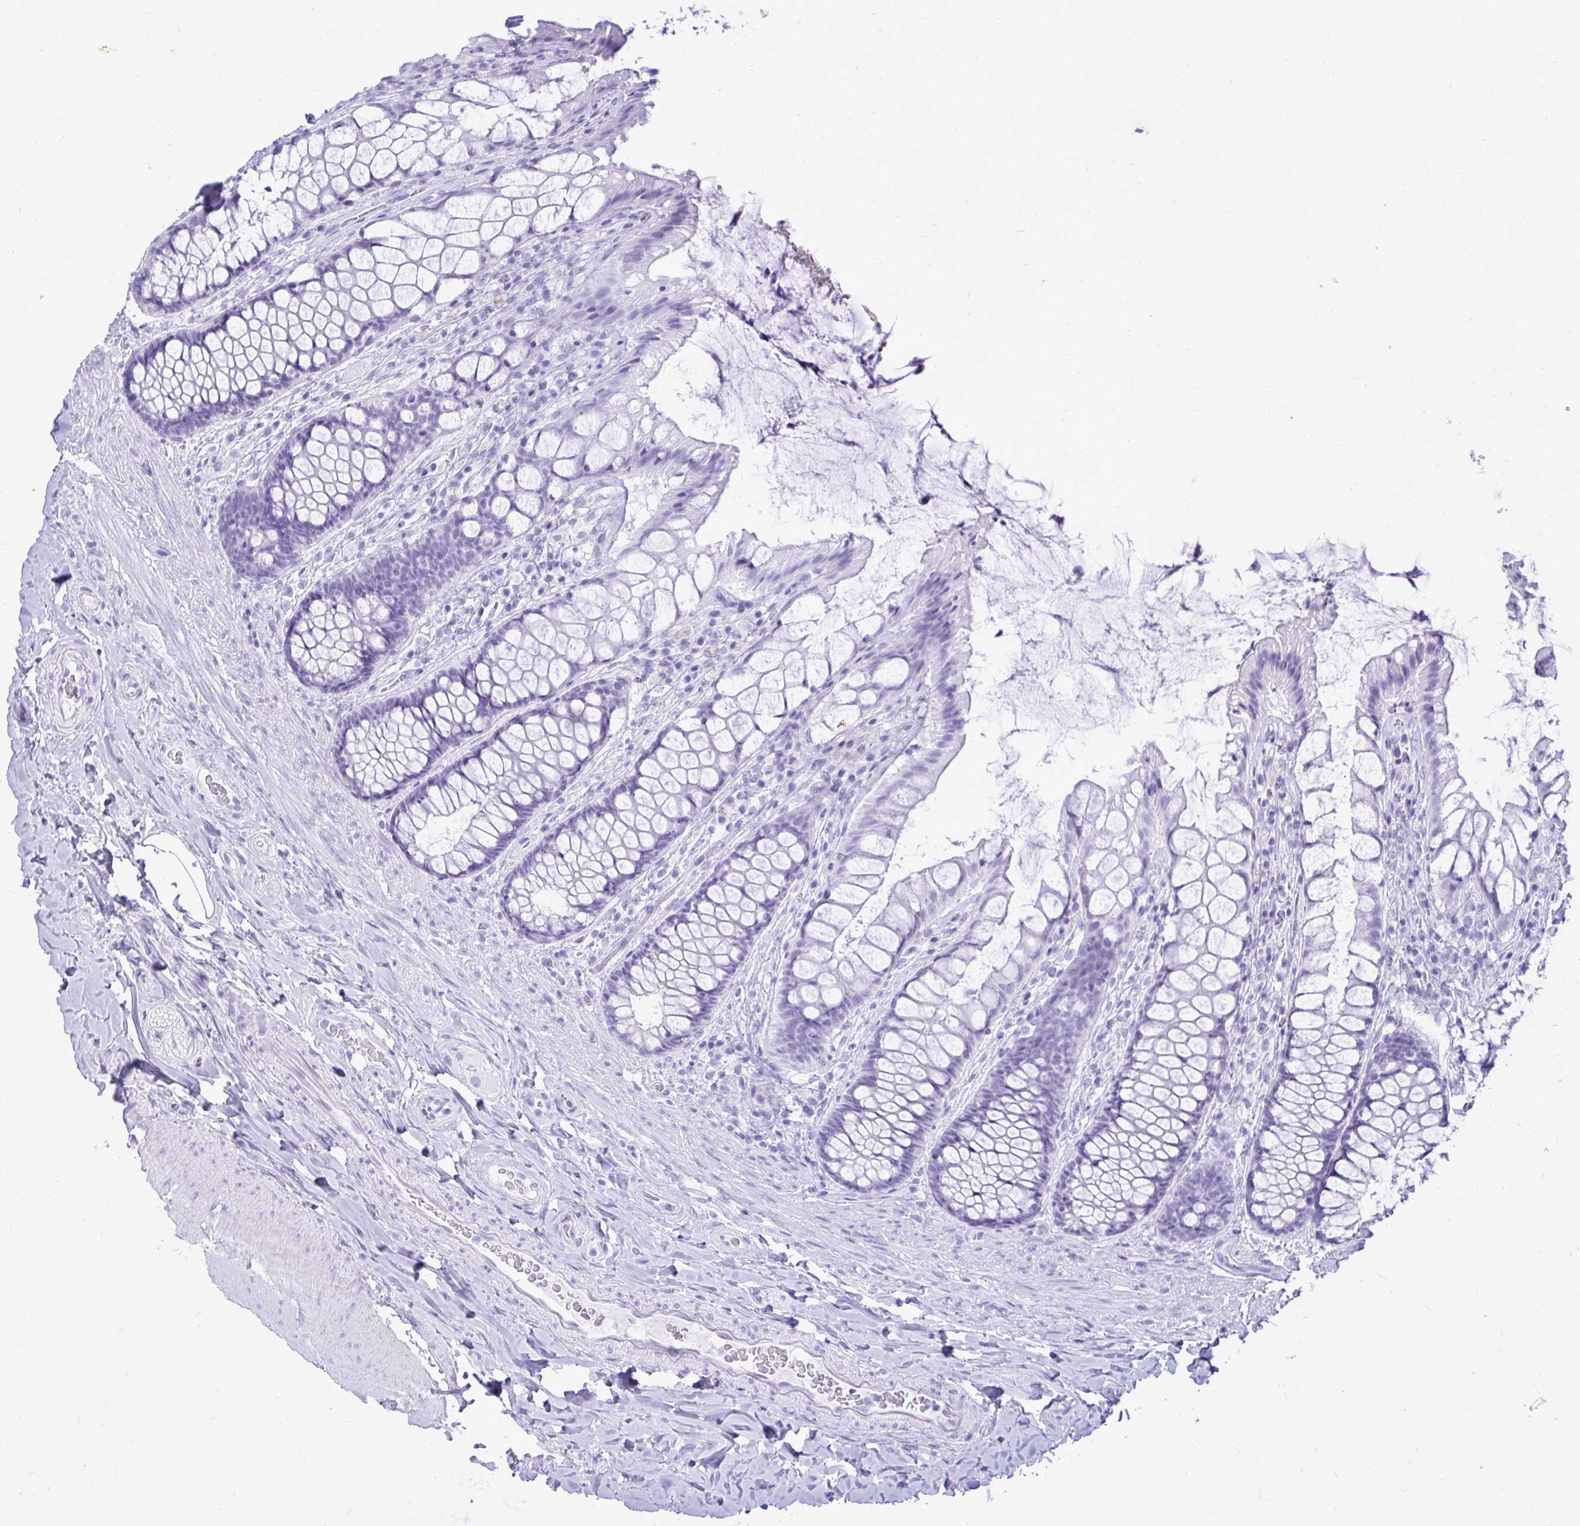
{"staining": {"intensity": "negative", "quantity": "none", "location": "none"}, "tissue": "rectum", "cell_type": "Glandular cells", "image_type": "normal", "snomed": [{"axis": "morphology", "description": "Normal tissue, NOS"}, {"axis": "topography", "description": "Rectum"}], "caption": "Immunohistochemical staining of unremarkable rectum demonstrates no significant staining in glandular cells. (Stains: DAB immunohistochemistry with hematoxylin counter stain, Microscopy: brightfield microscopy at high magnification).", "gene": "OR10R2", "patient": {"sex": "female", "age": 58}}